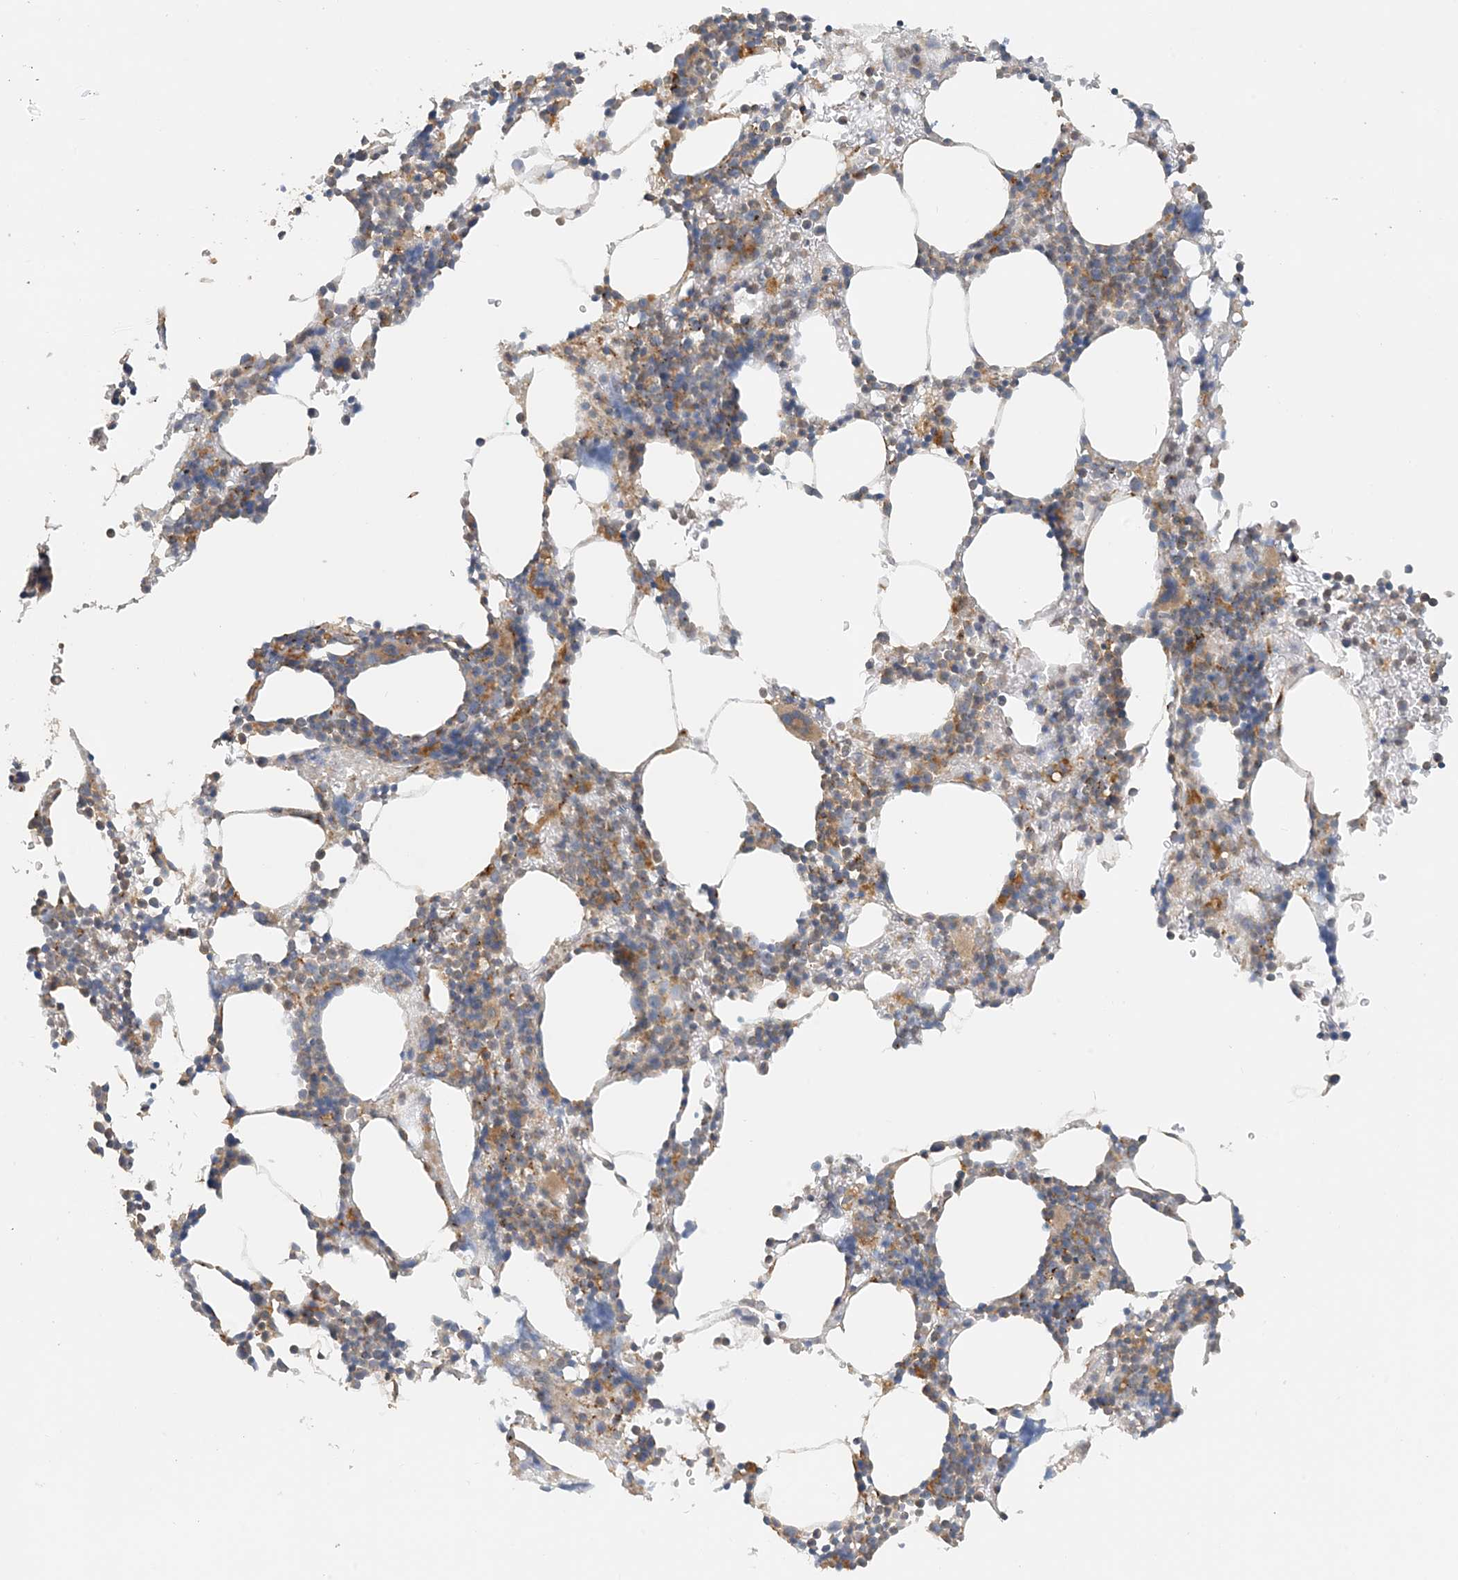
{"staining": {"intensity": "moderate", "quantity": "<25%", "location": "cytoplasmic/membranous"}, "tissue": "bone marrow", "cell_type": "Hematopoietic cells", "image_type": "normal", "snomed": [{"axis": "morphology", "description": "Normal tissue, NOS"}, {"axis": "topography", "description": "Bone marrow"}], "caption": "DAB (3,3'-diaminobenzidine) immunohistochemical staining of benign bone marrow displays moderate cytoplasmic/membranous protein positivity in approximately <25% of hematopoietic cells.", "gene": "SPPL2A", "patient": {"sex": "male"}}